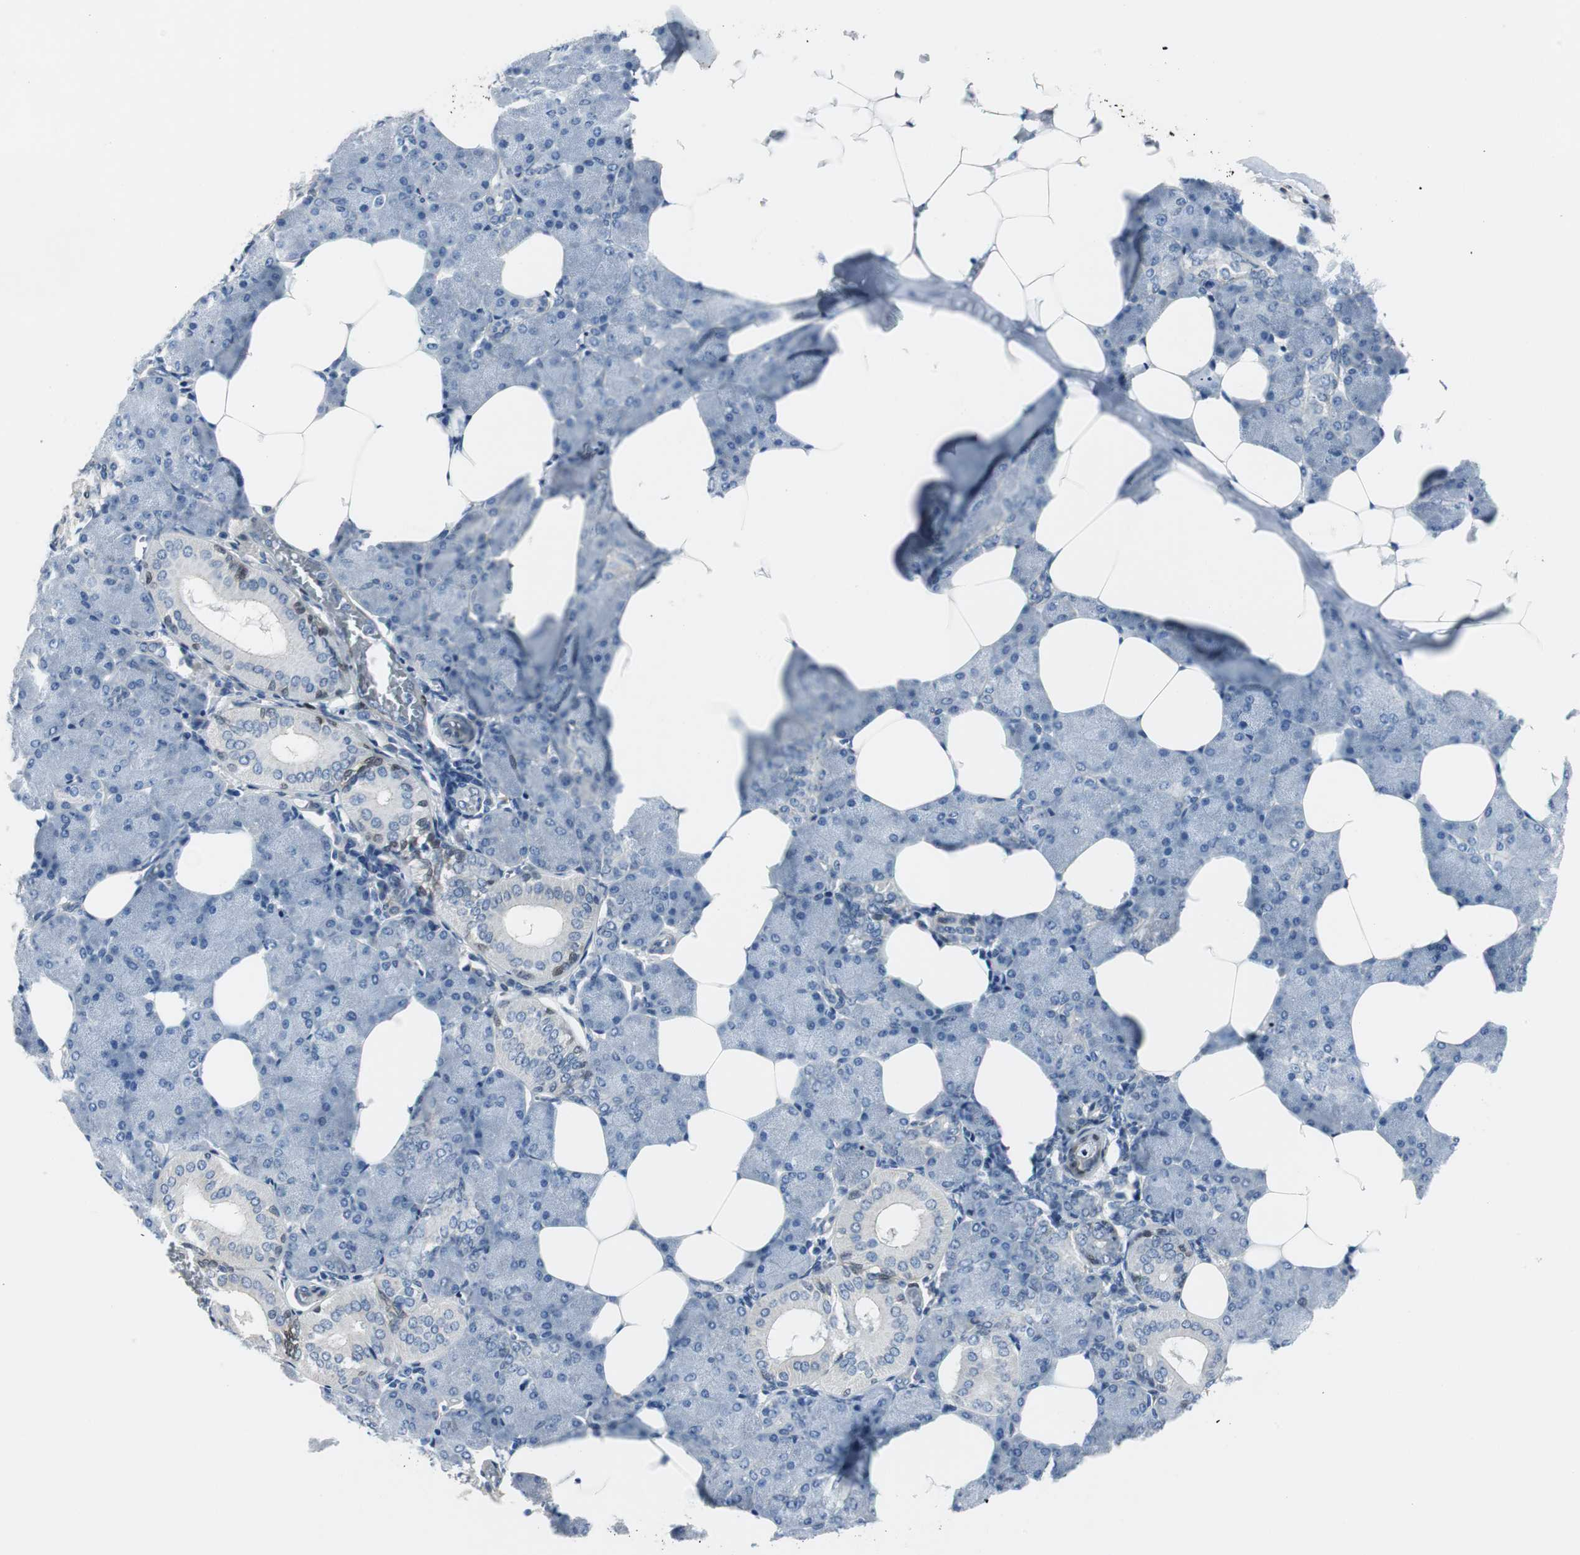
{"staining": {"intensity": "weak", "quantity": "<25%", "location": "nuclear"}, "tissue": "salivary gland", "cell_type": "Glandular cells", "image_type": "normal", "snomed": [{"axis": "morphology", "description": "Normal tissue, NOS"}, {"axis": "morphology", "description": "Adenoma, NOS"}, {"axis": "topography", "description": "Salivary gland"}], "caption": "Immunohistochemistry (IHC) histopathology image of unremarkable salivary gland stained for a protein (brown), which reveals no expression in glandular cells. (DAB (3,3'-diaminobenzidine) immunohistochemistry visualized using brightfield microscopy, high magnification).", "gene": "FHL2", "patient": {"sex": "female", "age": 32}}